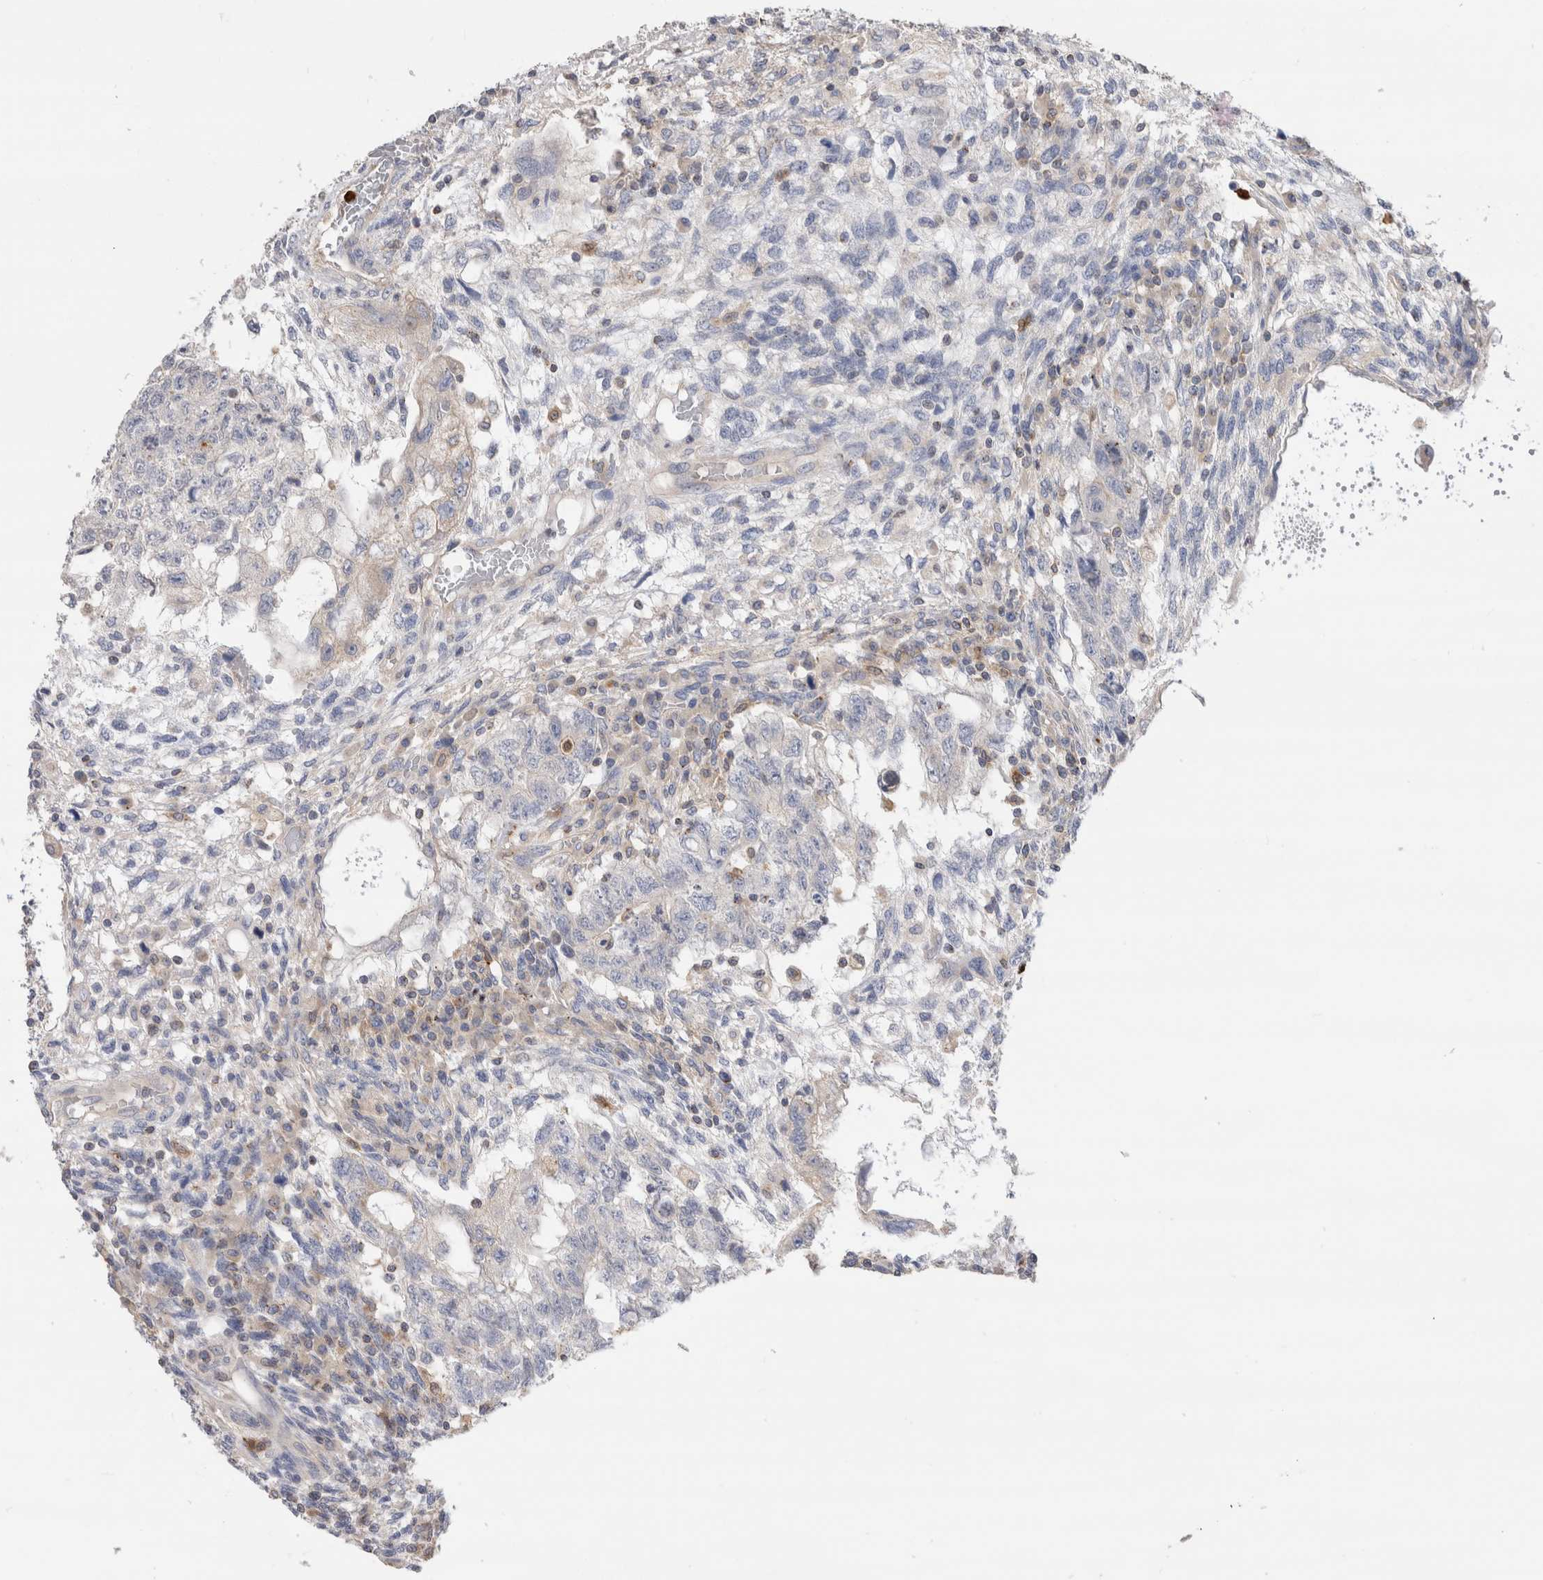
{"staining": {"intensity": "negative", "quantity": "none", "location": "none"}, "tissue": "testis cancer", "cell_type": "Tumor cells", "image_type": "cancer", "snomed": [{"axis": "morphology", "description": "Normal tissue, NOS"}, {"axis": "morphology", "description": "Carcinoma, Embryonal, NOS"}, {"axis": "topography", "description": "Testis"}], "caption": "Immunohistochemistry image of human testis cancer (embryonal carcinoma) stained for a protein (brown), which shows no positivity in tumor cells.", "gene": "NXT2", "patient": {"sex": "male", "age": 36}}